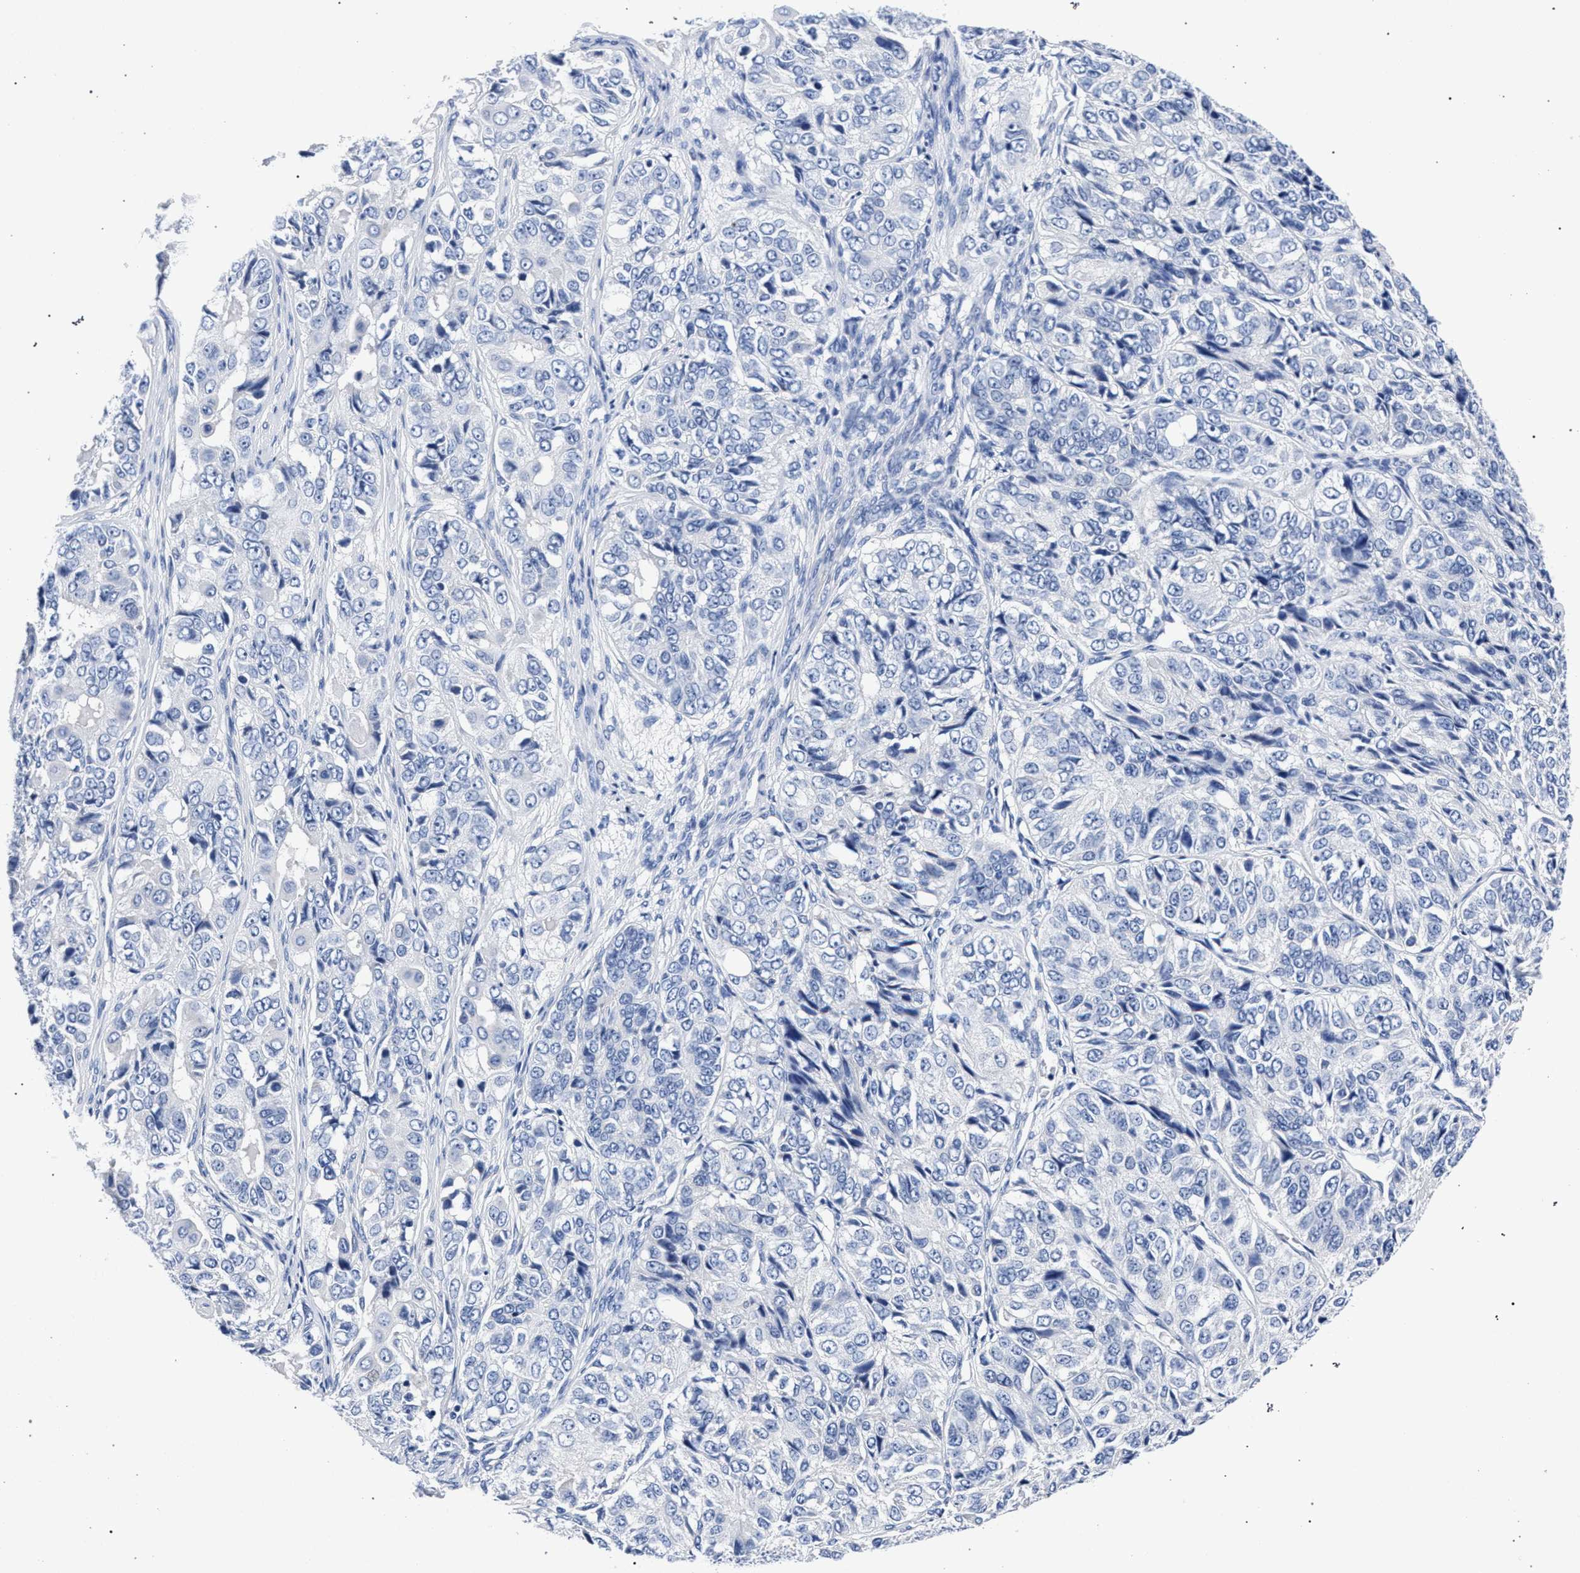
{"staining": {"intensity": "negative", "quantity": "none", "location": "none"}, "tissue": "ovarian cancer", "cell_type": "Tumor cells", "image_type": "cancer", "snomed": [{"axis": "morphology", "description": "Carcinoma, endometroid"}, {"axis": "topography", "description": "Ovary"}], "caption": "Immunohistochemistry (IHC) micrograph of endometroid carcinoma (ovarian) stained for a protein (brown), which shows no expression in tumor cells. Brightfield microscopy of immunohistochemistry (IHC) stained with DAB (3,3'-diaminobenzidine) (brown) and hematoxylin (blue), captured at high magnification.", "gene": "AKAP4", "patient": {"sex": "female", "age": 51}}